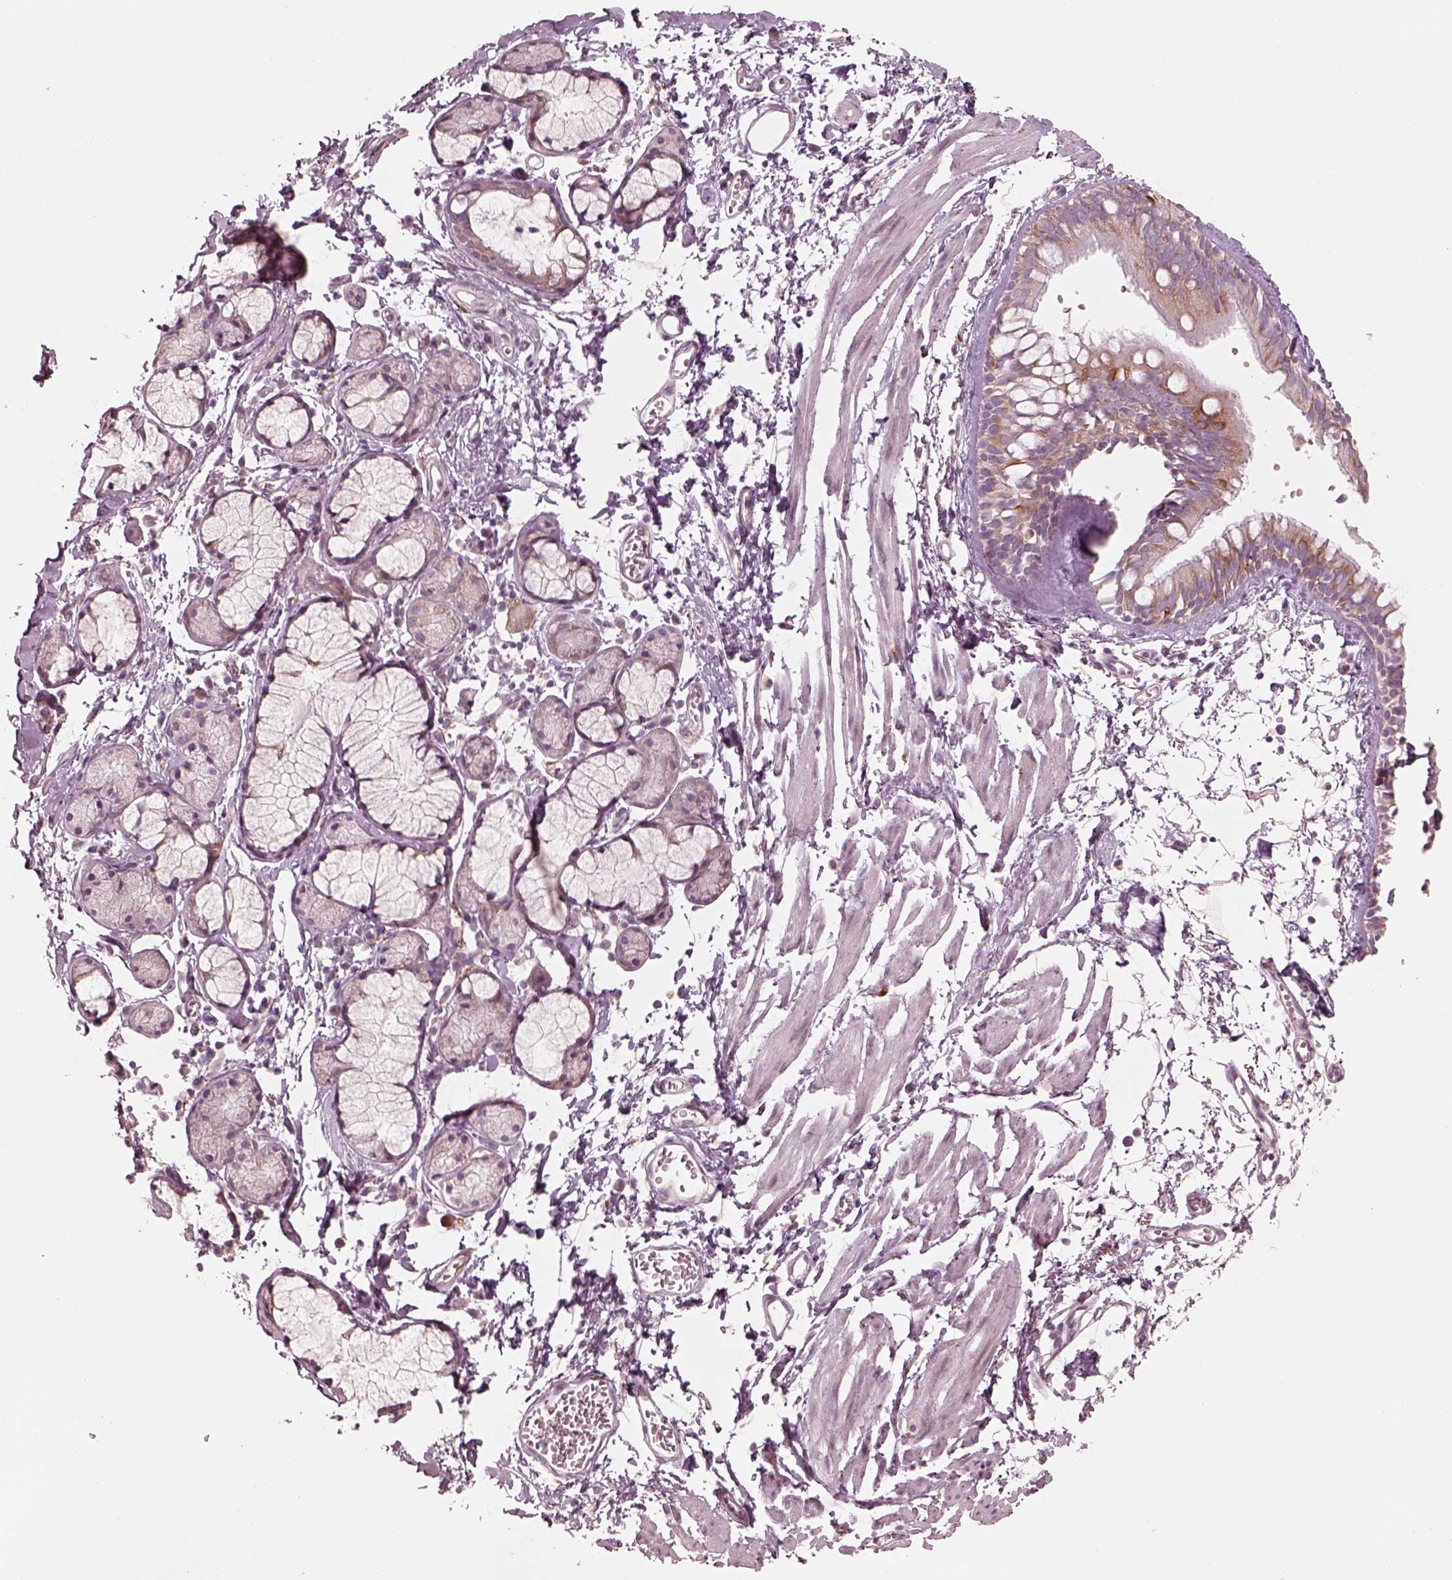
{"staining": {"intensity": "weak", "quantity": "25%-75%", "location": "cytoplasmic/membranous"}, "tissue": "bronchus", "cell_type": "Respiratory epithelial cells", "image_type": "normal", "snomed": [{"axis": "morphology", "description": "Normal tissue, NOS"}, {"axis": "topography", "description": "Cartilage tissue"}, {"axis": "topography", "description": "Bronchus"}], "caption": "An image of bronchus stained for a protein demonstrates weak cytoplasmic/membranous brown staining in respiratory epithelial cells.", "gene": "RAB3C", "patient": {"sex": "female", "age": 59}}